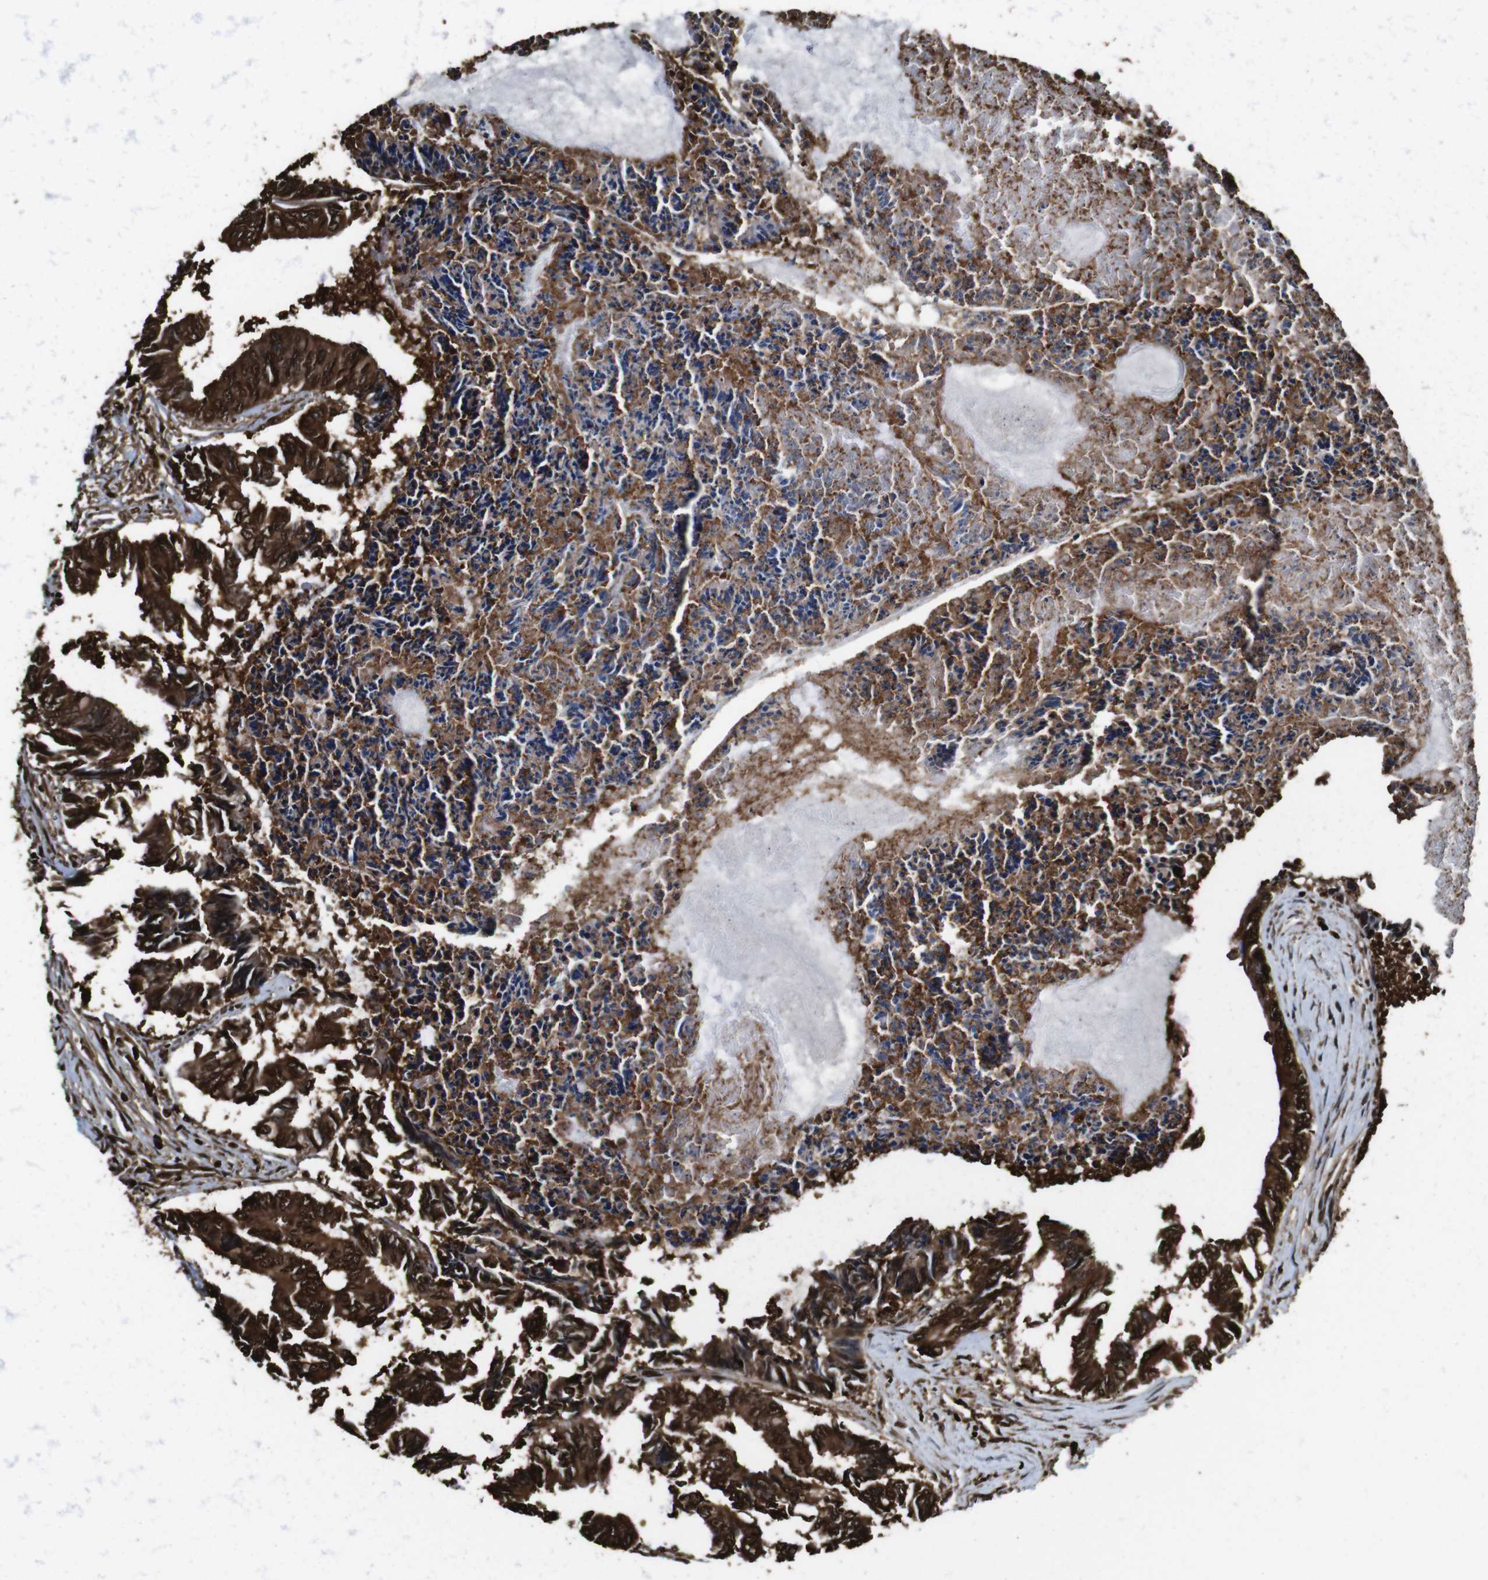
{"staining": {"intensity": "strong", "quantity": ">75%", "location": "cytoplasmic/membranous,nuclear"}, "tissue": "colorectal cancer", "cell_type": "Tumor cells", "image_type": "cancer", "snomed": [{"axis": "morphology", "description": "Adenocarcinoma, NOS"}, {"axis": "topography", "description": "Rectum"}], "caption": "Colorectal cancer (adenocarcinoma) was stained to show a protein in brown. There is high levels of strong cytoplasmic/membranous and nuclear positivity in about >75% of tumor cells.", "gene": "VCP", "patient": {"sex": "male", "age": 63}}